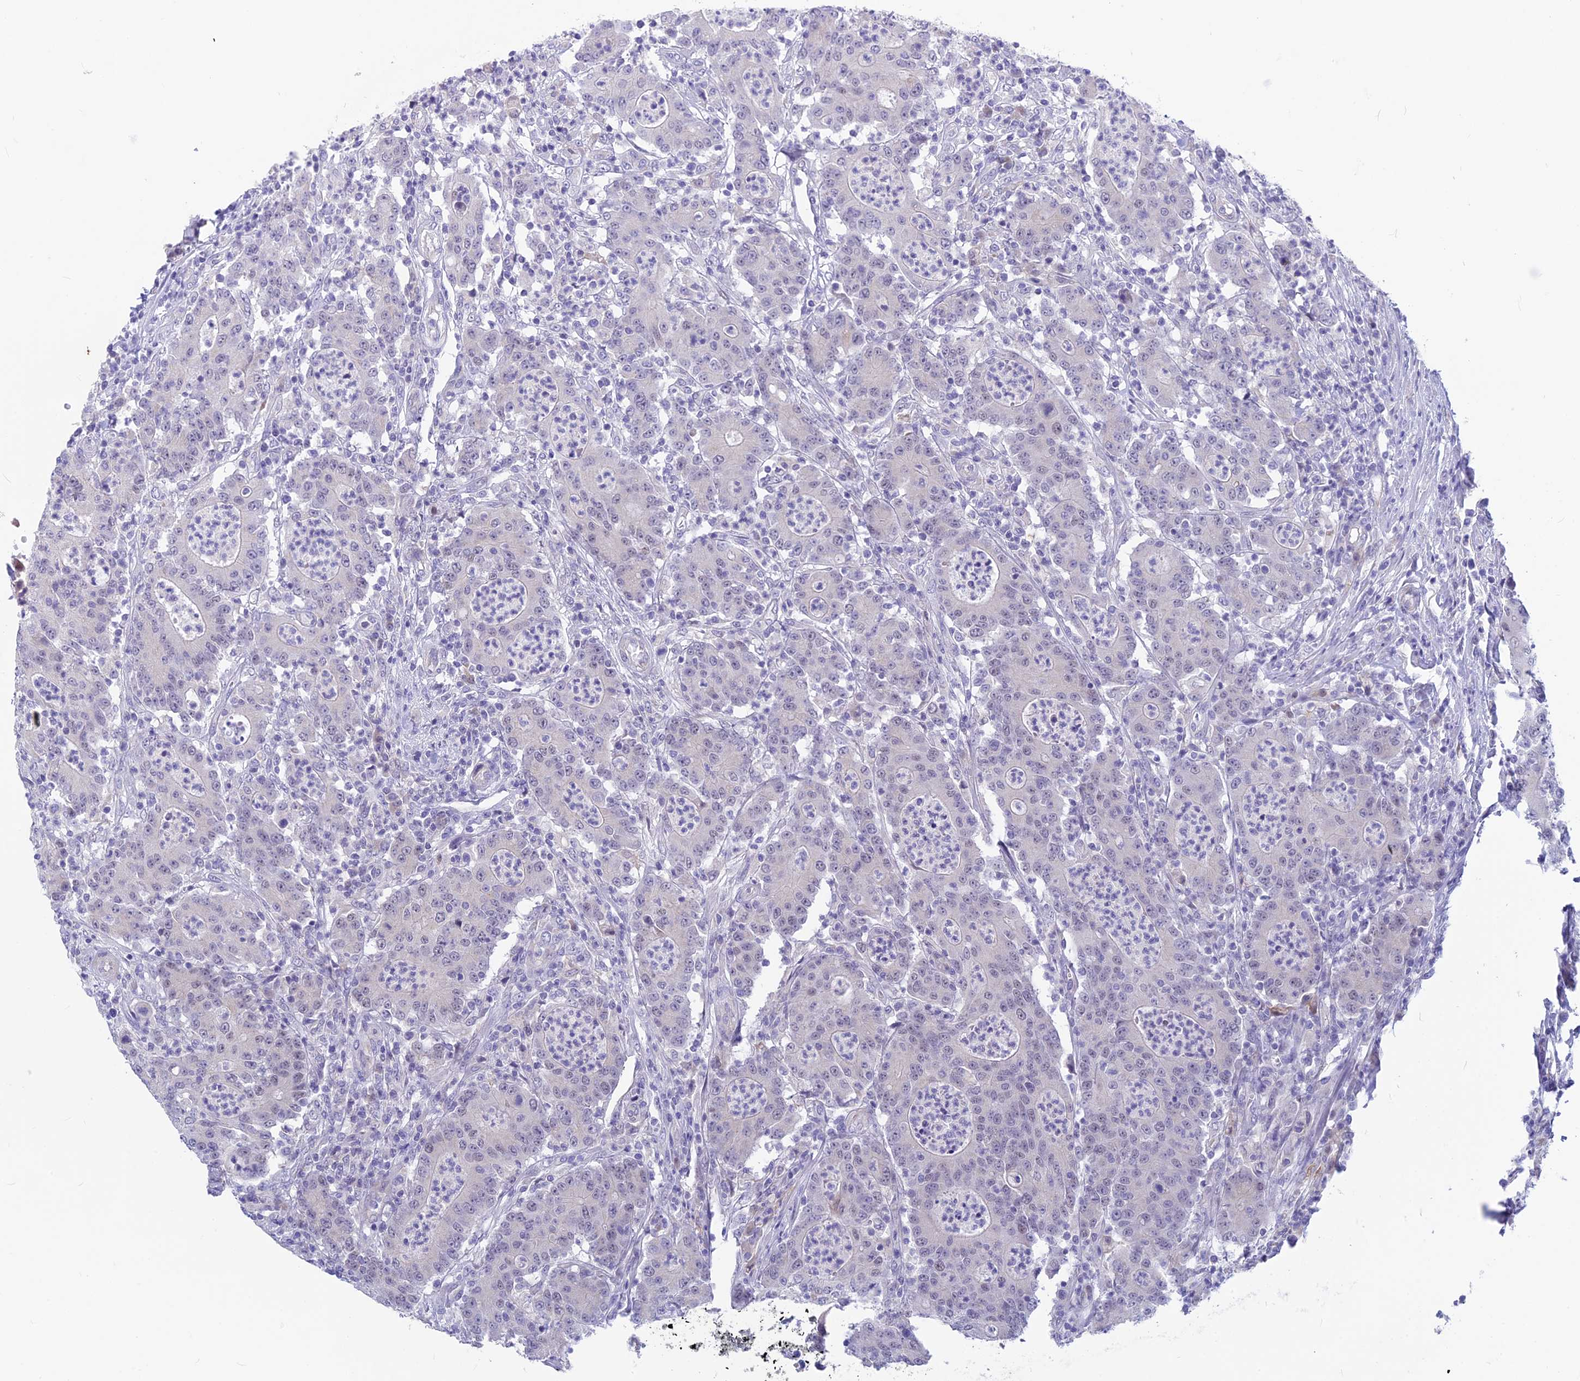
{"staining": {"intensity": "negative", "quantity": "none", "location": "none"}, "tissue": "colorectal cancer", "cell_type": "Tumor cells", "image_type": "cancer", "snomed": [{"axis": "morphology", "description": "Adenocarcinoma, NOS"}, {"axis": "topography", "description": "Colon"}], "caption": "An image of human adenocarcinoma (colorectal) is negative for staining in tumor cells.", "gene": "SNTN", "patient": {"sex": "male", "age": 83}}